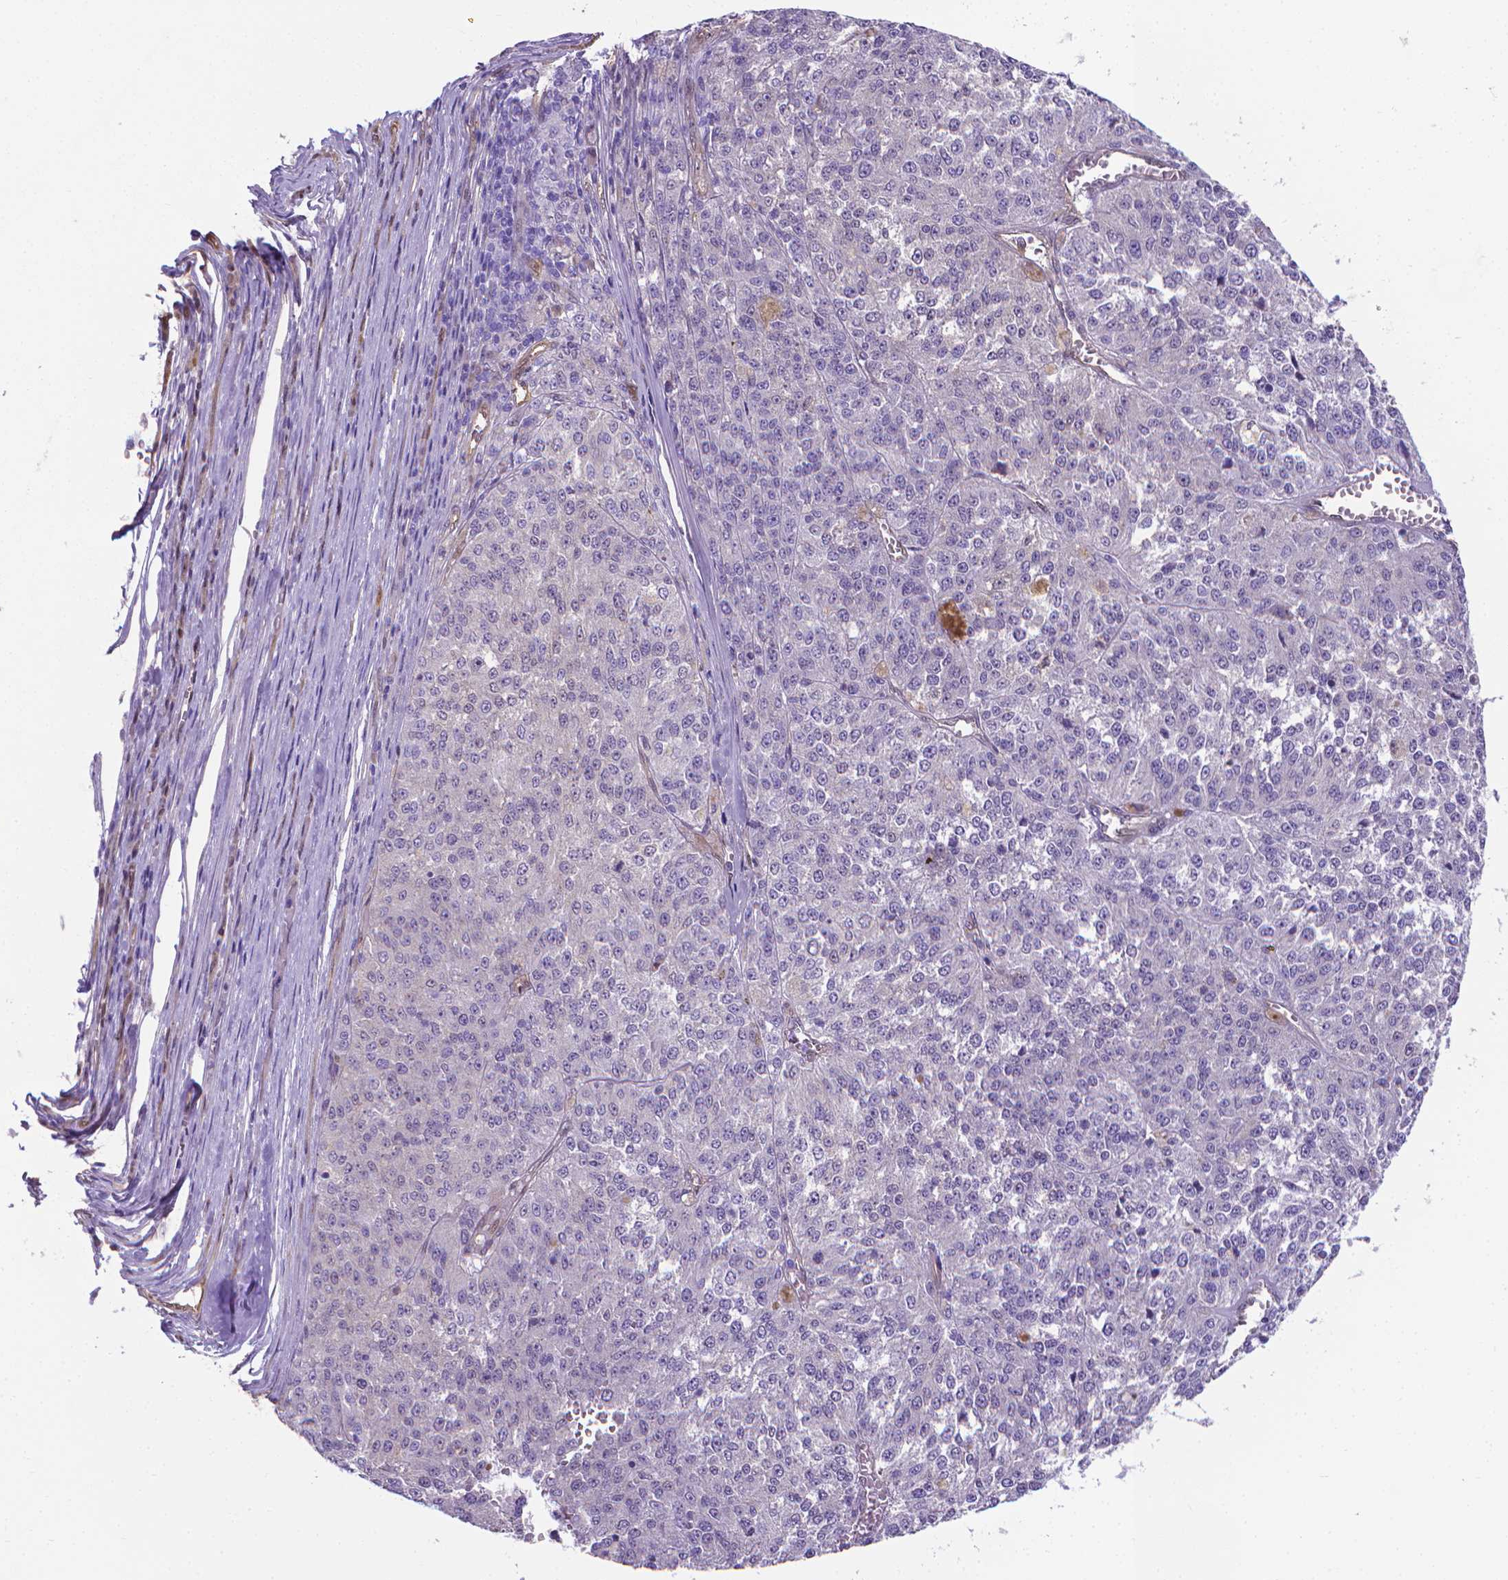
{"staining": {"intensity": "negative", "quantity": "none", "location": "none"}, "tissue": "melanoma", "cell_type": "Tumor cells", "image_type": "cancer", "snomed": [{"axis": "morphology", "description": "Malignant melanoma, Metastatic site"}, {"axis": "topography", "description": "Lymph node"}], "caption": "A photomicrograph of human malignant melanoma (metastatic site) is negative for staining in tumor cells.", "gene": "CLIC4", "patient": {"sex": "female", "age": 64}}